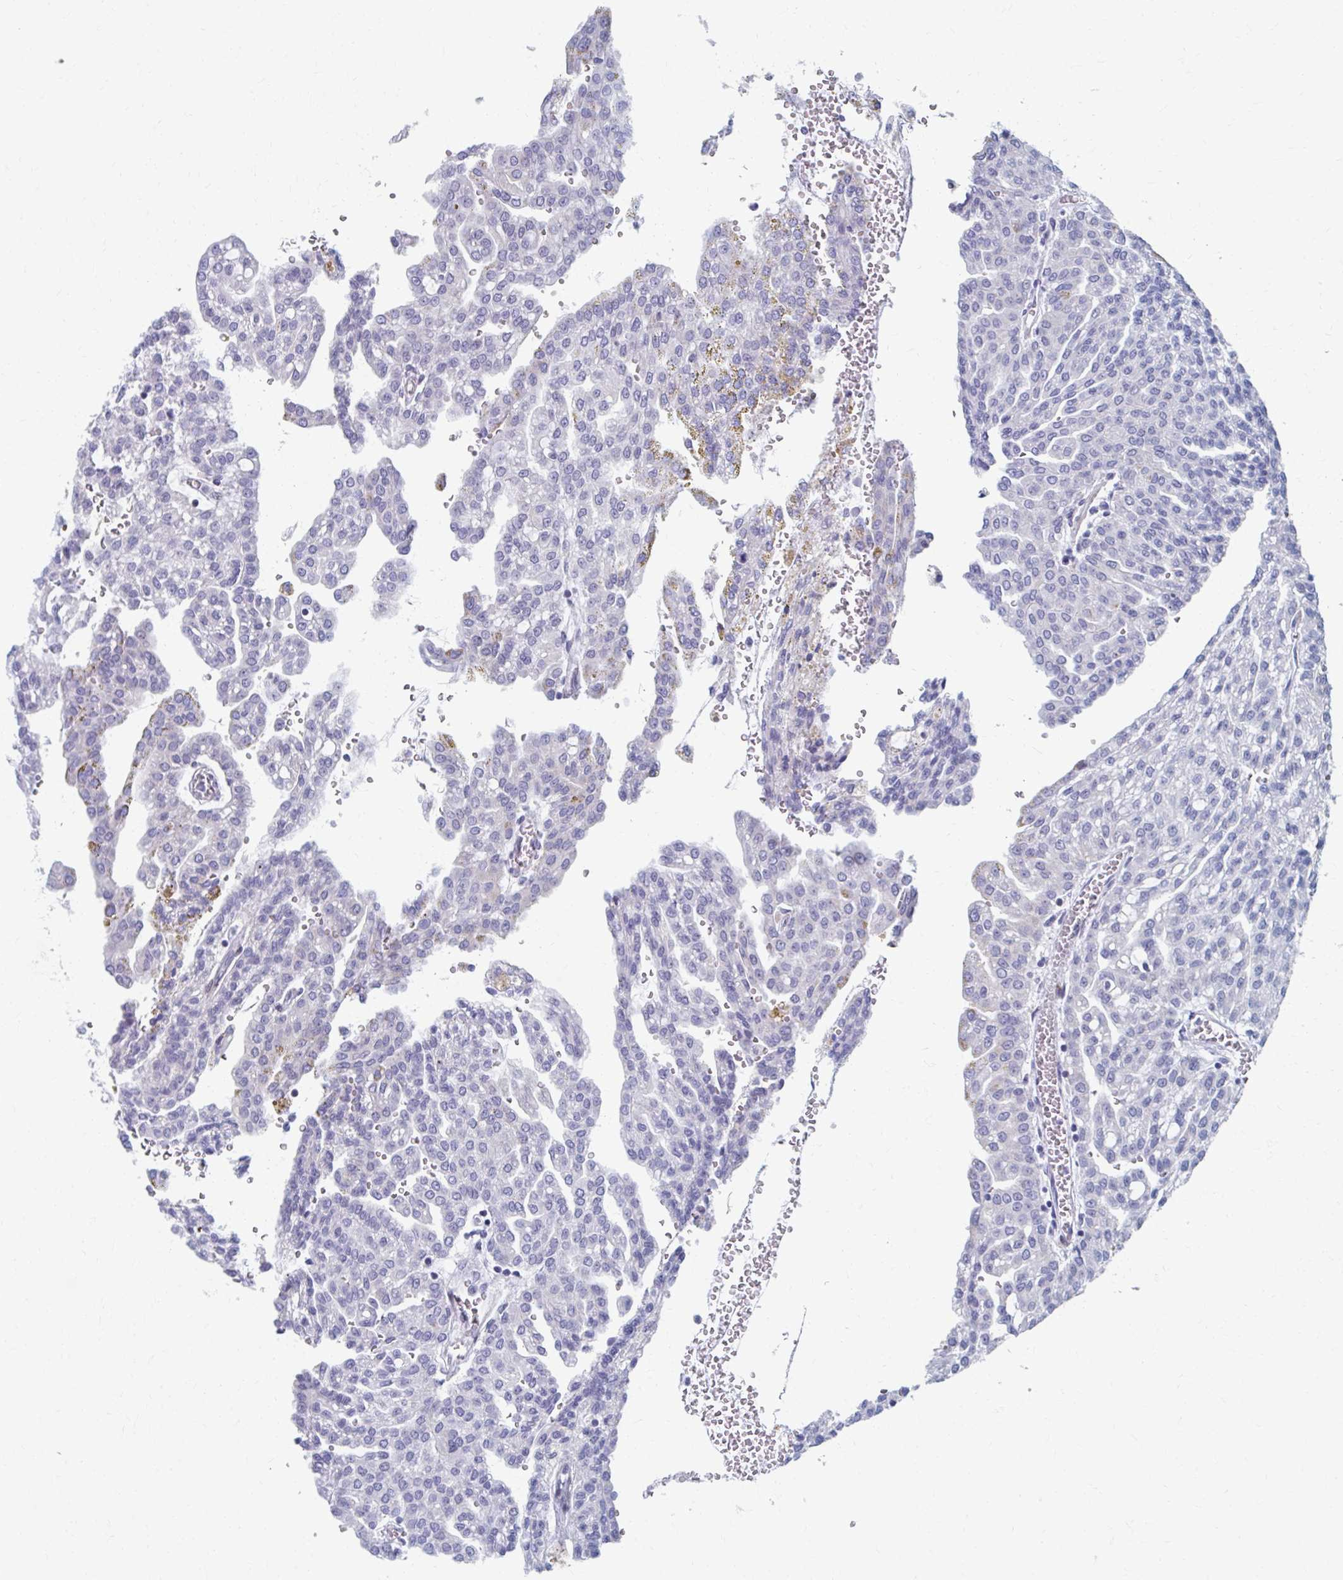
{"staining": {"intensity": "negative", "quantity": "none", "location": "none"}, "tissue": "renal cancer", "cell_type": "Tumor cells", "image_type": "cancer", "snomed": [{"axis": "morphology", "description": "Adenocarcinoma, NOS"}, {"axis": "topography", "description": "Kidney"}], "caption": "Adenocarcinoma (renal) stained for a protein using IHC shows no staining tumor cells.", "gene": "OLFM2", "patient": {"sex": "male", "age": 63}}